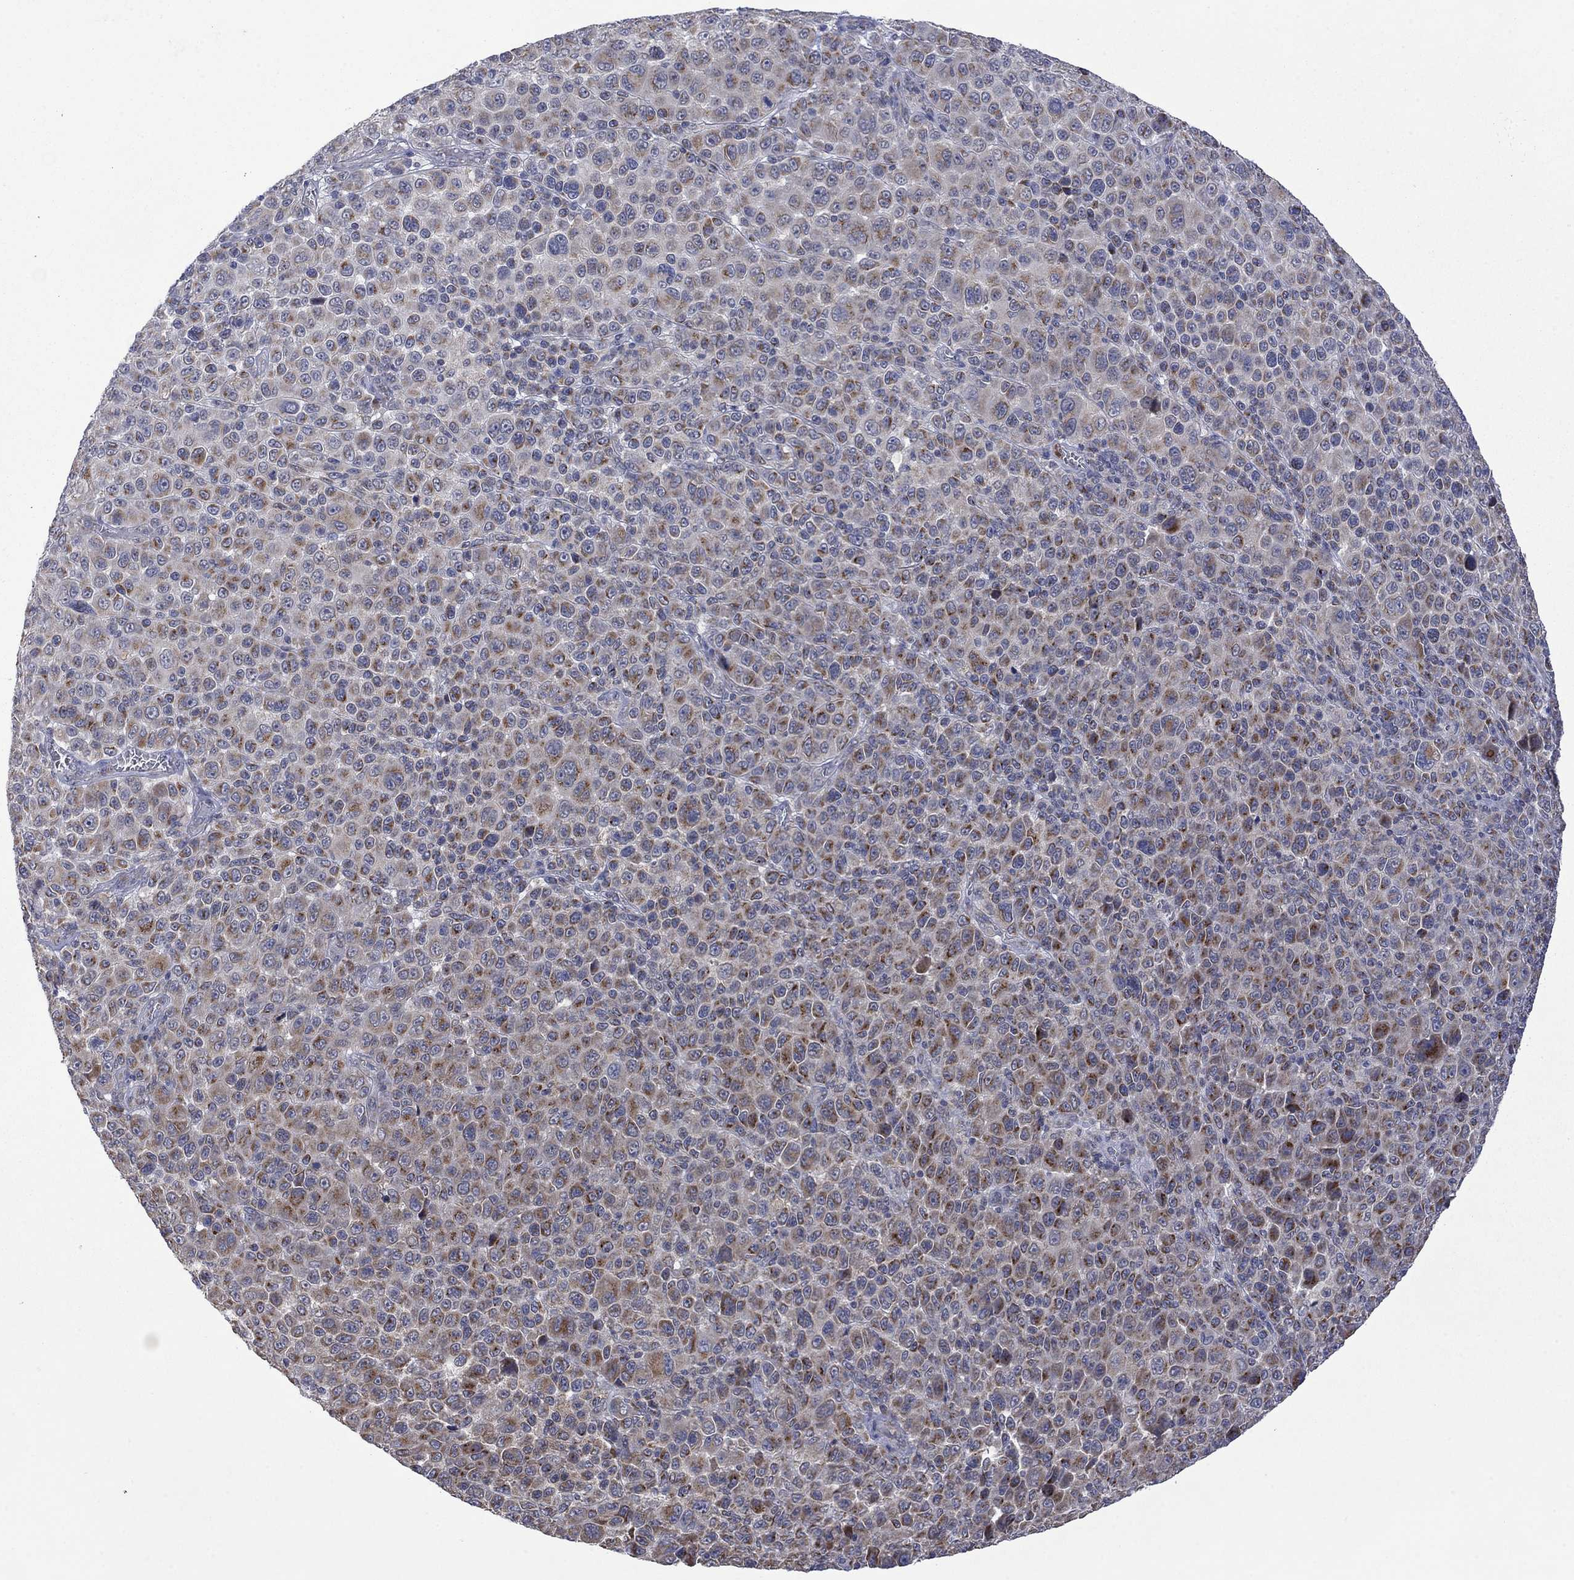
{"staining": {"intensity": "strong", "quantity": "25%-75%", "location": "cytoplasmic/membranous"}, "tissue": "melanoma", "cell_type": "Tumor cells", "image_type": "cancer", "snomed": [{"axis": "morphology", "description": "Malignant melanoma, NOS"}, {"axis": "topography", "description": "Skin"}], "caption": "Immunohistochemical staining of melanoma shows strong cytoplasmic/membranous protein expression in about 25%-75% of tumor cells.", "gene": "FURIN", "patient": {"sex": "female", "age": 57}}